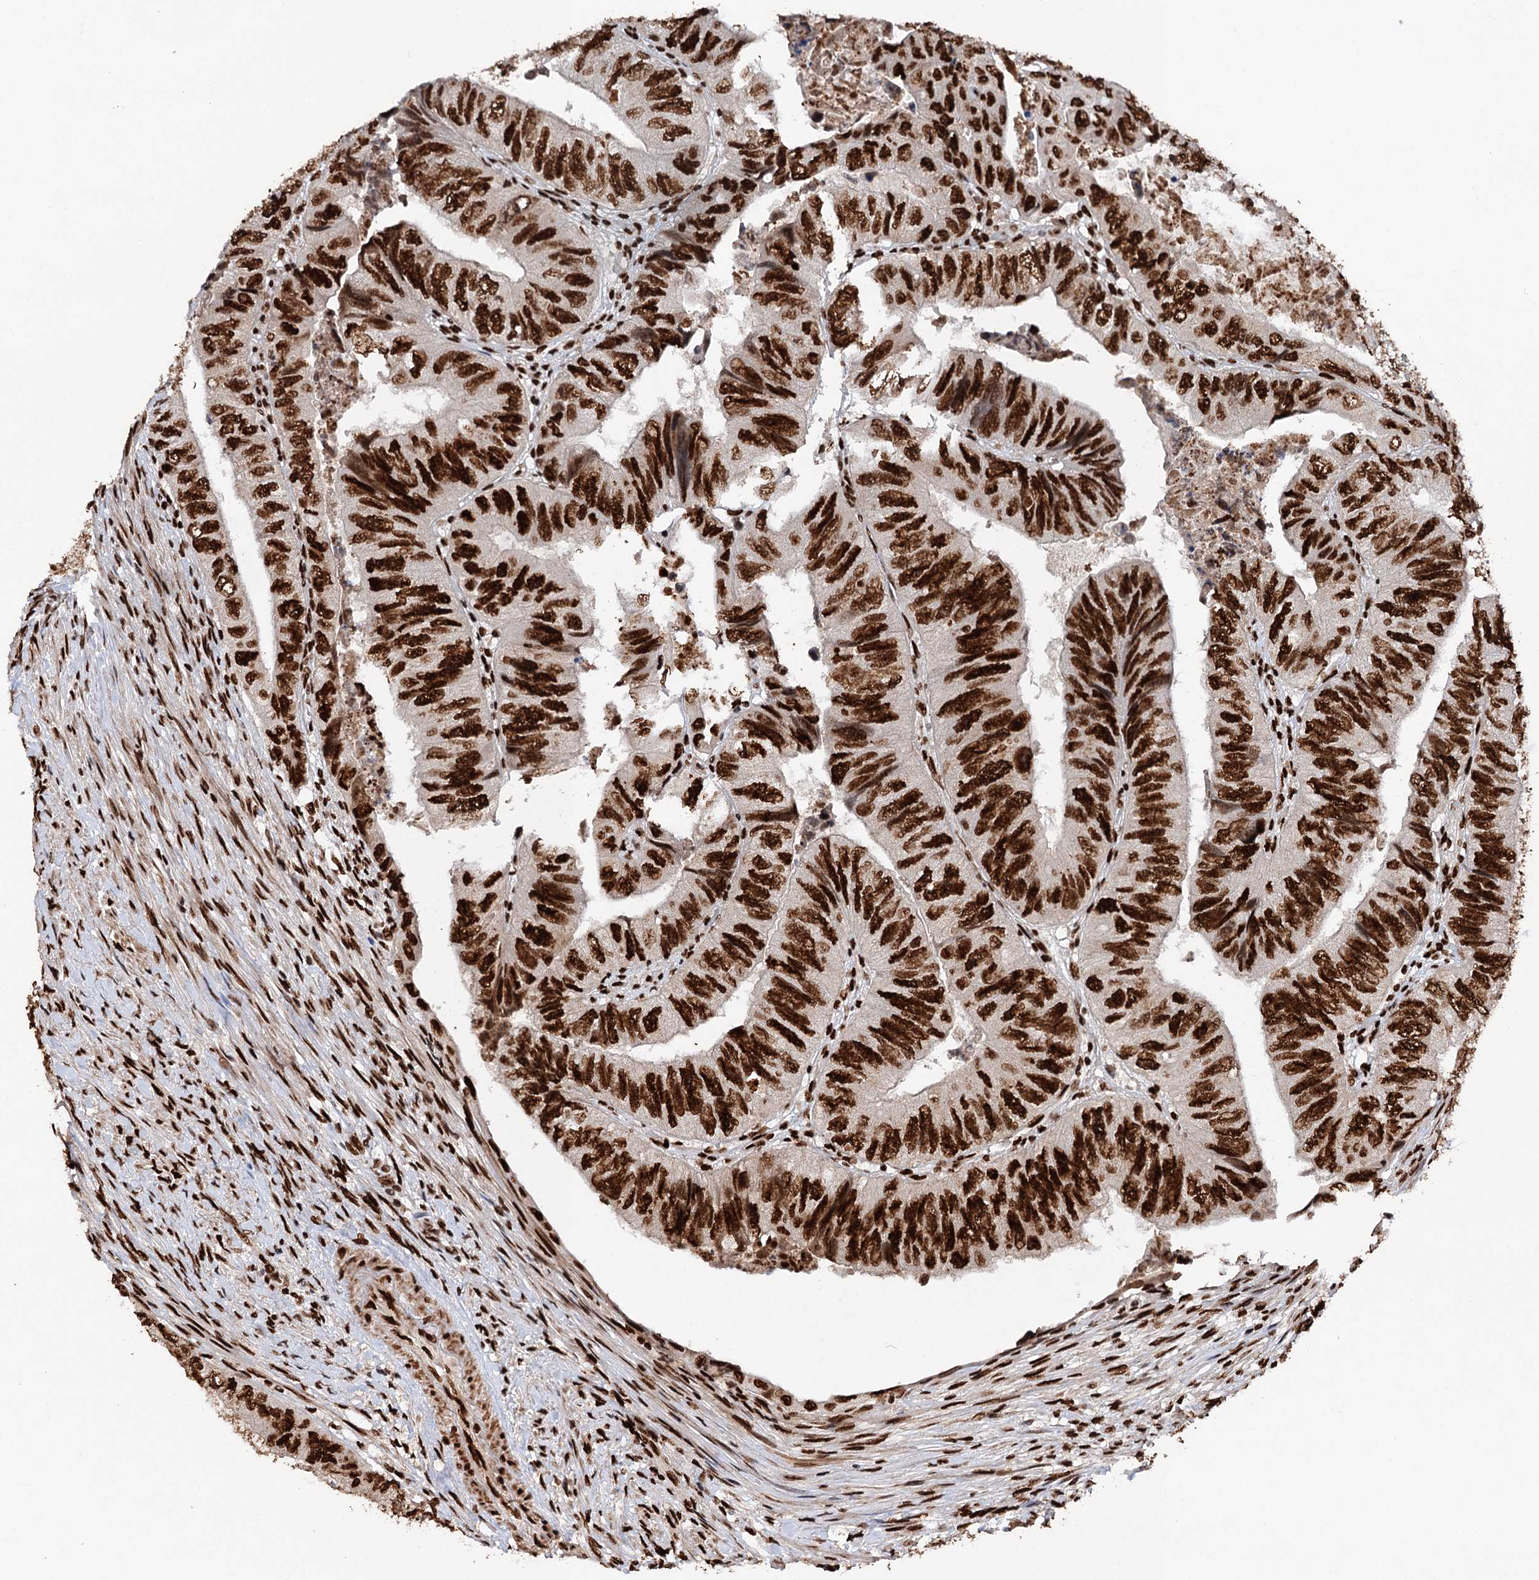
{"staining": {"intensity": "strong", "quantity": ">75%", "location": "nuclear"}, "tissue": "colorectal cancer", "cell_type": "Tumor cells", "image_type": "cancer", "snomed": [{"axis": "morphology", "description": "Adenocarcinoma, NOS"}, {"axis": "topography", "description": "Rectum"}], "caption": "Immunohistochemical staining of colorectal cancer demonstrates high levels of strong nuclear protein positivity in approximately >75% of tumor cells.", "gene": "MATR3", "patient": {"sex": "male", "age": 63}}